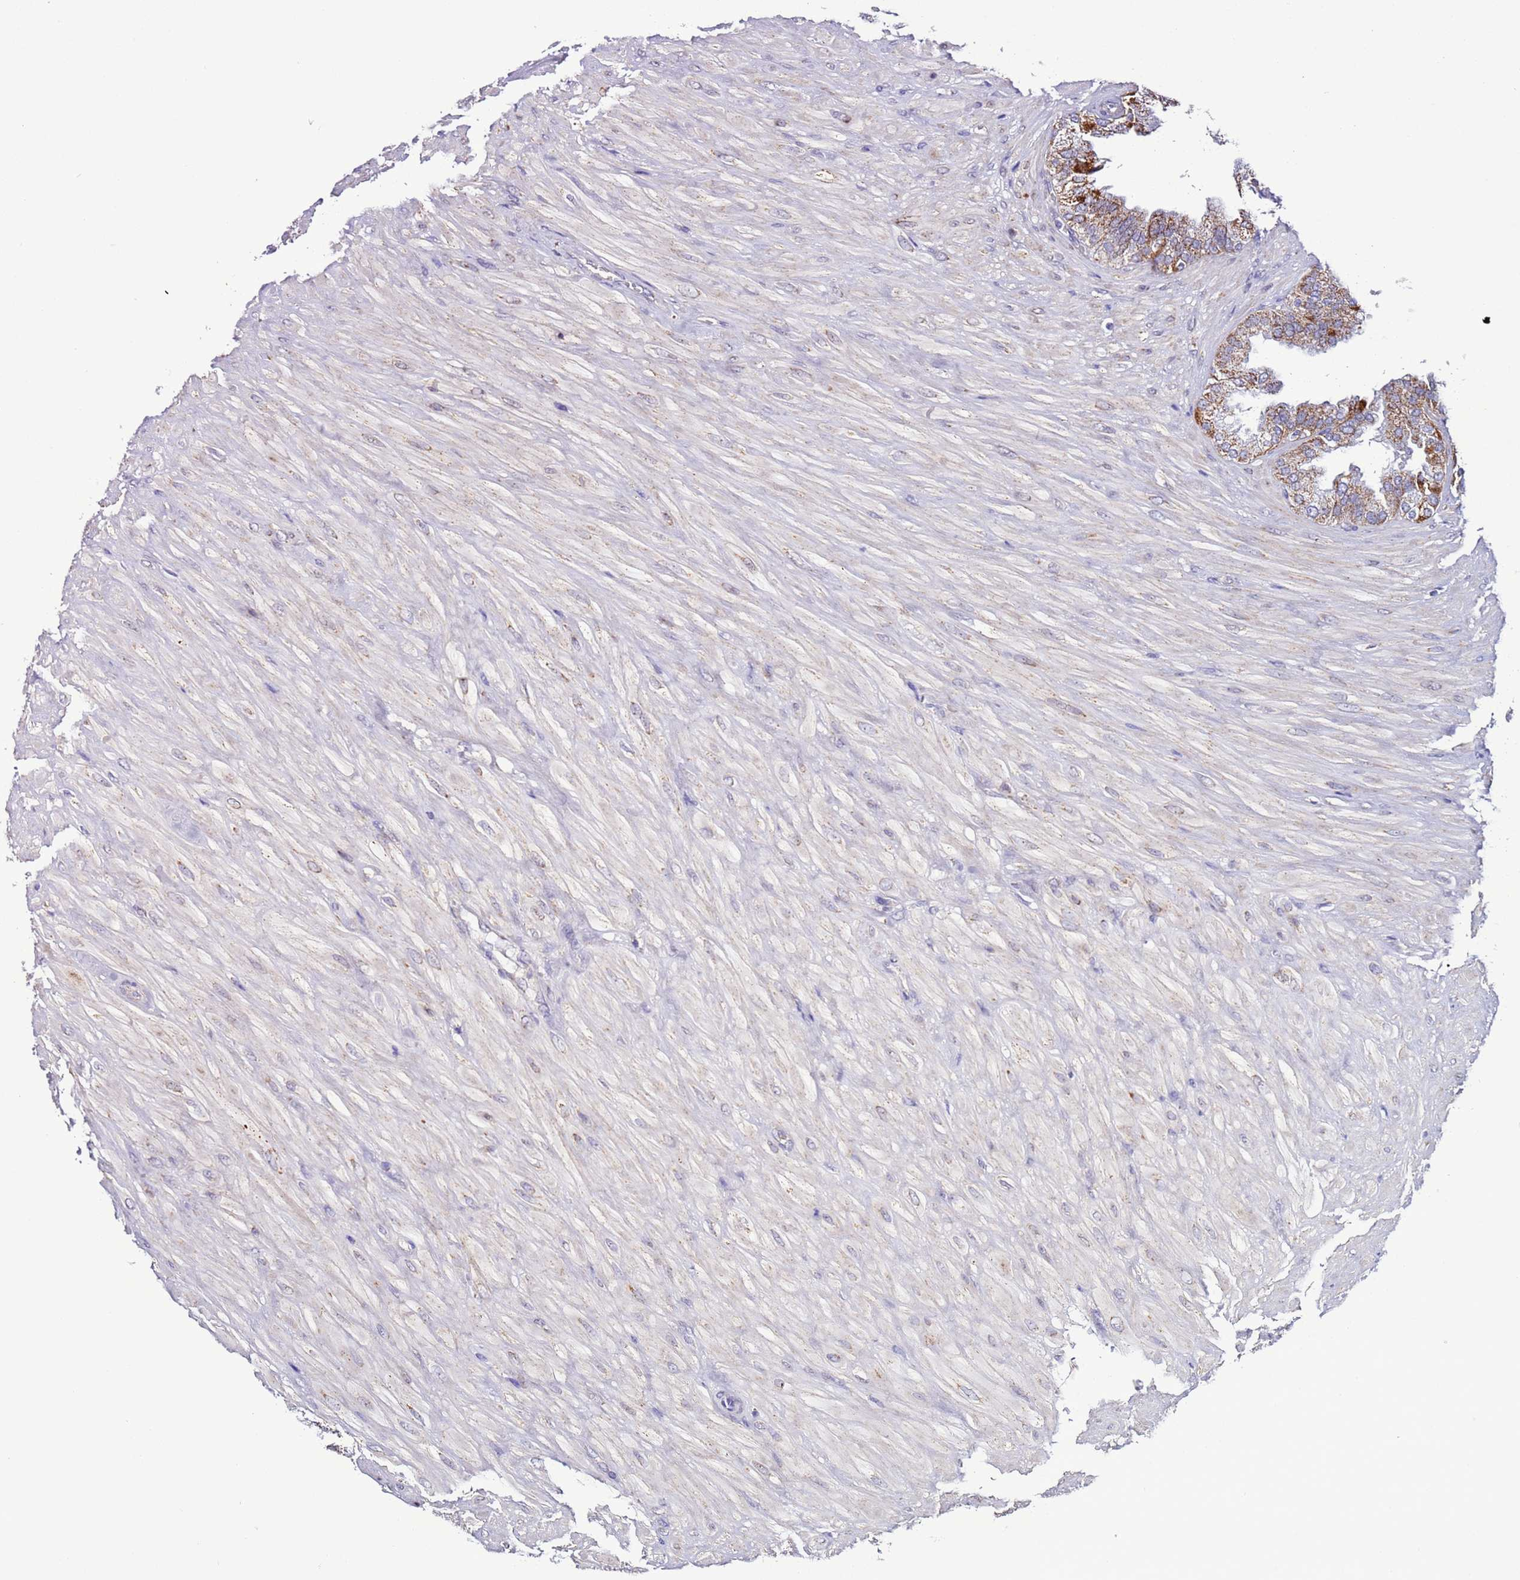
{"staining": {"intensity": "moderate", "quantity": ">75%", "location": "cytoplasmic/membranous"}, "tissue": "seminal vesicle", "cell_type": "Glandular cells", "image_type": "normal", "snomed": [{"axis": "morphology", "description": "Normal tissue, NOS"}, {"axis": "topography", "description": "Seminal veicle"}, {"axis": "topography", "description": "Peripheral nerve tissue"}], "caption": "A photomicrograph showing moderate cytoplasmic/membranous positivity in approximately >75% of glandular cells in normal seminal vesicle, as visualized by brown immunohistochemical staining.", "gene": "UEVLD", "patient": {"sex": "male", "age": 63}}